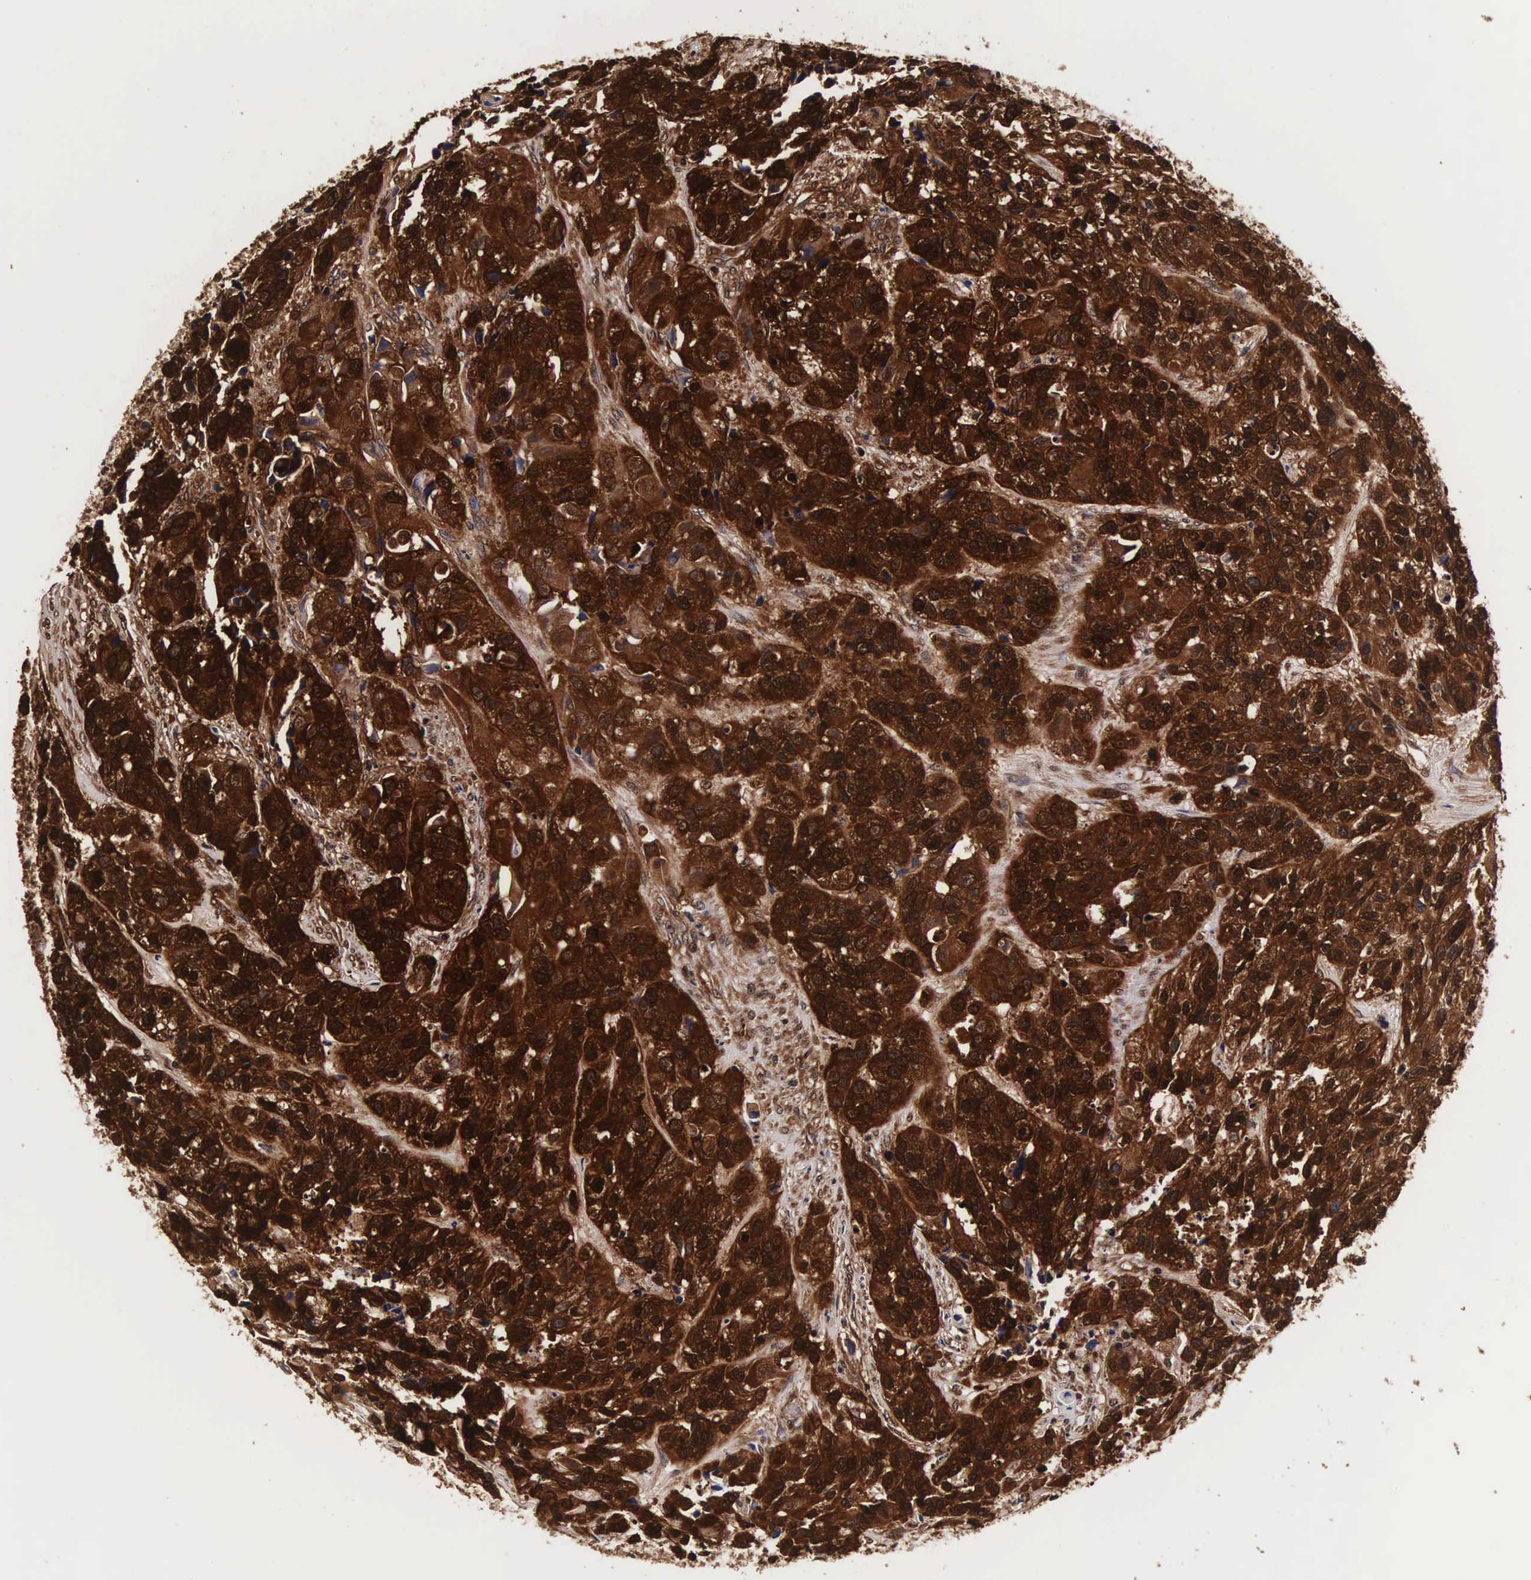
{"staining": {"intensity": "strong", "quantity": ">75%", "location": "cytoplasmic/membranous,nuclear"}, "tissue": "urothelial cancer", "cell_type": "Tumor cells", "image_type": "cancer", "snomed": [{"axis": "morphology", "description": "Urothelial carcinoma, High grade"}, {"axis": "topography", "description": "Urinary bladder"}], "caption": "This is an image of IHC staining of high-grade urothelial carcinoma, which shows strong expression in the cytoplasmic/membranous and nuclear of tumor cells.", "gene": "TECPR2", "patient": {"sex": "female", "age": 81}}